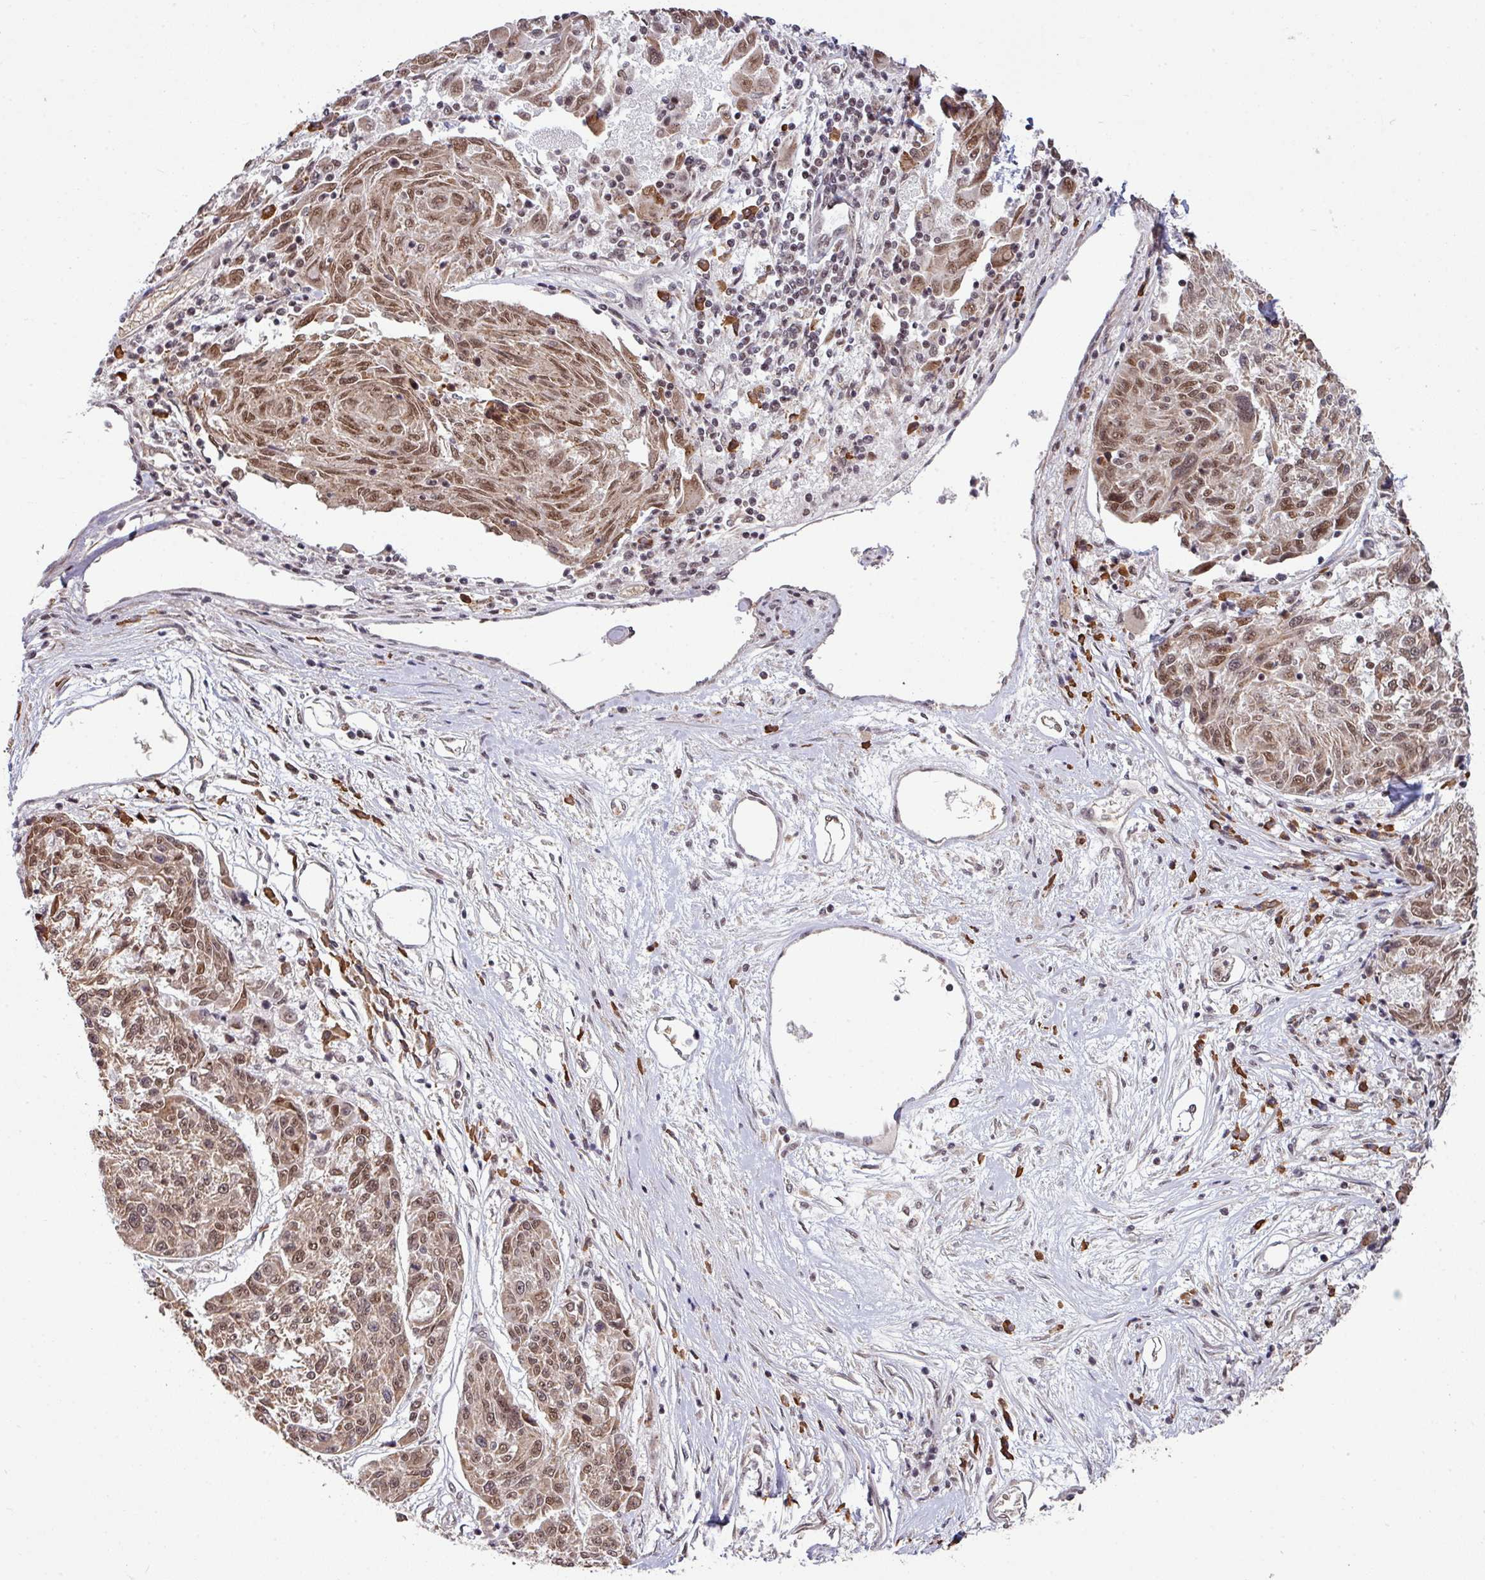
{"staining": {"intensity": "moderate", "quantity": ">75%", "location": "nuclear"}, "tissue": "melanoma", "cell_type": "Tumor cells", "image_type": "cancer", "snomed": [{"axis": "morphology", "description": "Malignant melanoma, NOS"}, {"axis": "topography", "description": "Skin"}], "caption": "Protein expression analysis of human melanoma reveals moderate nuclear expression in about >75% of tumor cells.", "gene": "PHF23", "patient": {"sex": "male", "age": 53}}